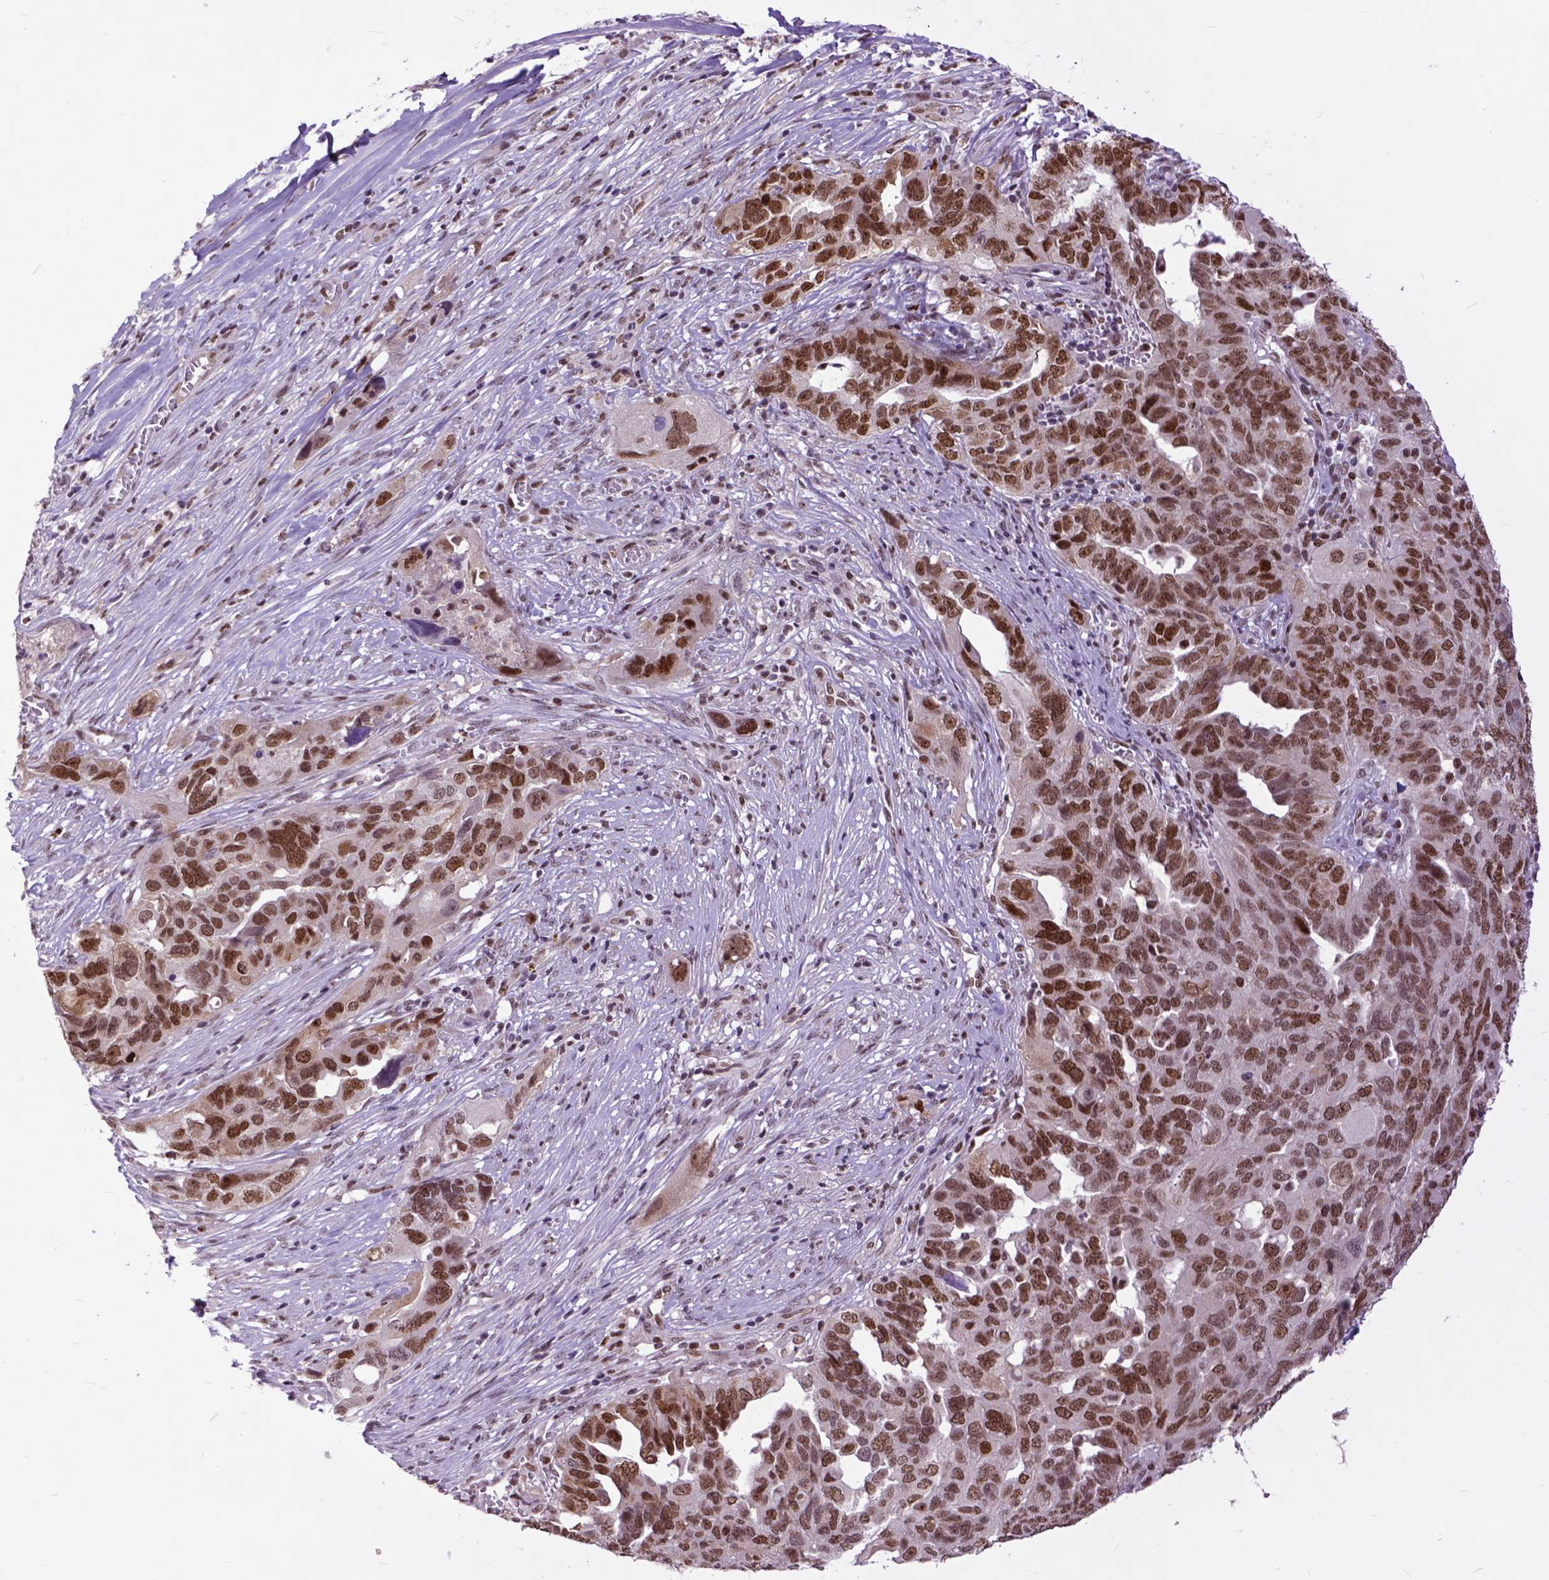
{"staining": {"intensity": "moderate", "quantity": ">75%", "location": "nuclear"}, "tissue": "ovarian cancer", "cell_type": "Tumor cells", "image_type": "cancer", "snomed": [{"axis": "morphology", "description": "Carcinoma, endometroid"}, {"axis": "topography", "description": "Soft tissue"}, {"axis": "topography", "description": "Ovary"}], "caption": "DAB immunohistochemical staining of endometroid carcinoma (ovarian) reveals moderate nuclear protein positivity in approximately >75% of tumor cells.", "gene": "RCC2", "patient": {"sex": "female", "age": 52}}